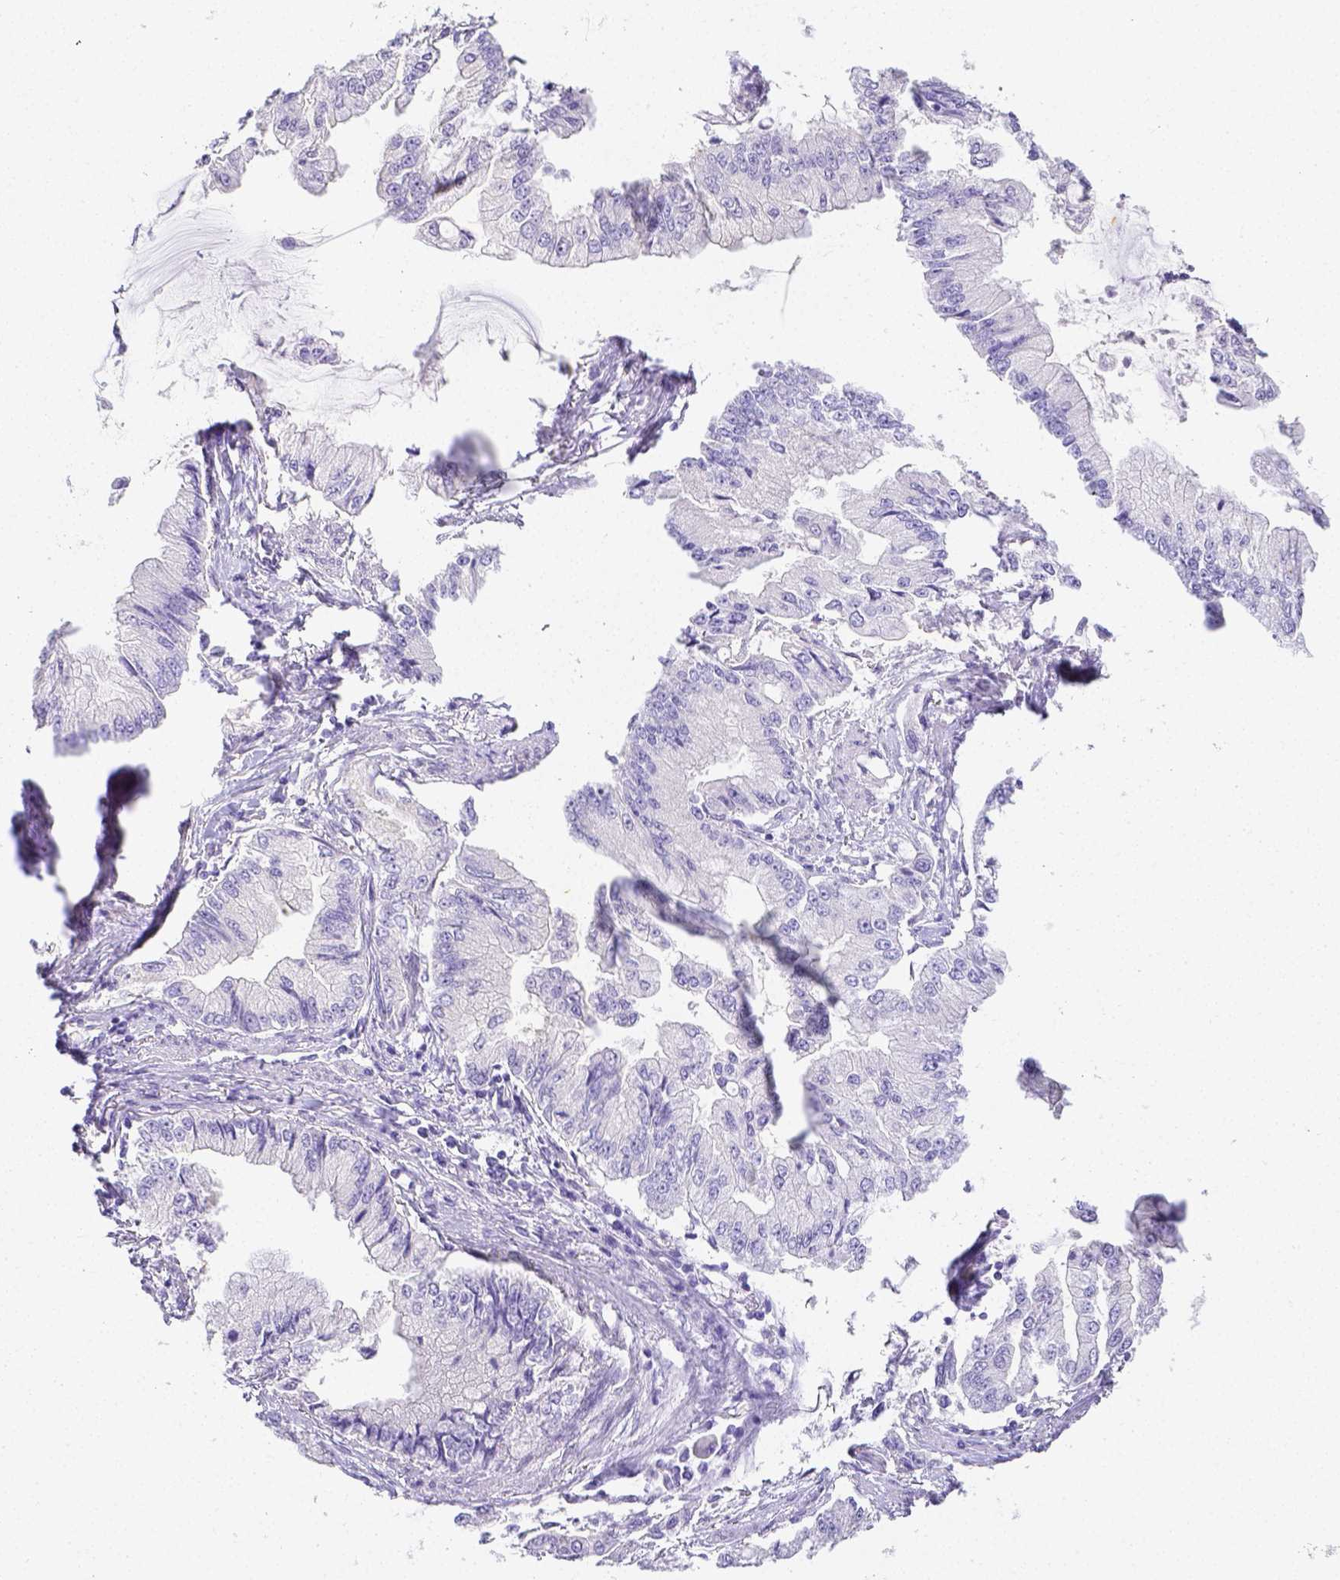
{"staining": {"intensity": "negative", "quantity": "none", "location": "none"}, "tissue": "stomach cancer", "cell_type": "Tumor cells", "image_type": "cancer", "snomed": [{"axis": "morphology", "description": "Adenocarcinoma, NOS"}, {"axis": "topography", "description": "Stomach, upper"}], "caption": "The histopathology image demonstrates no significant expression in tumor cells of adenocarcinoma (stomach).", "gene": "ARHGAP36", "patient": {"sex": "female", "age": 74}}